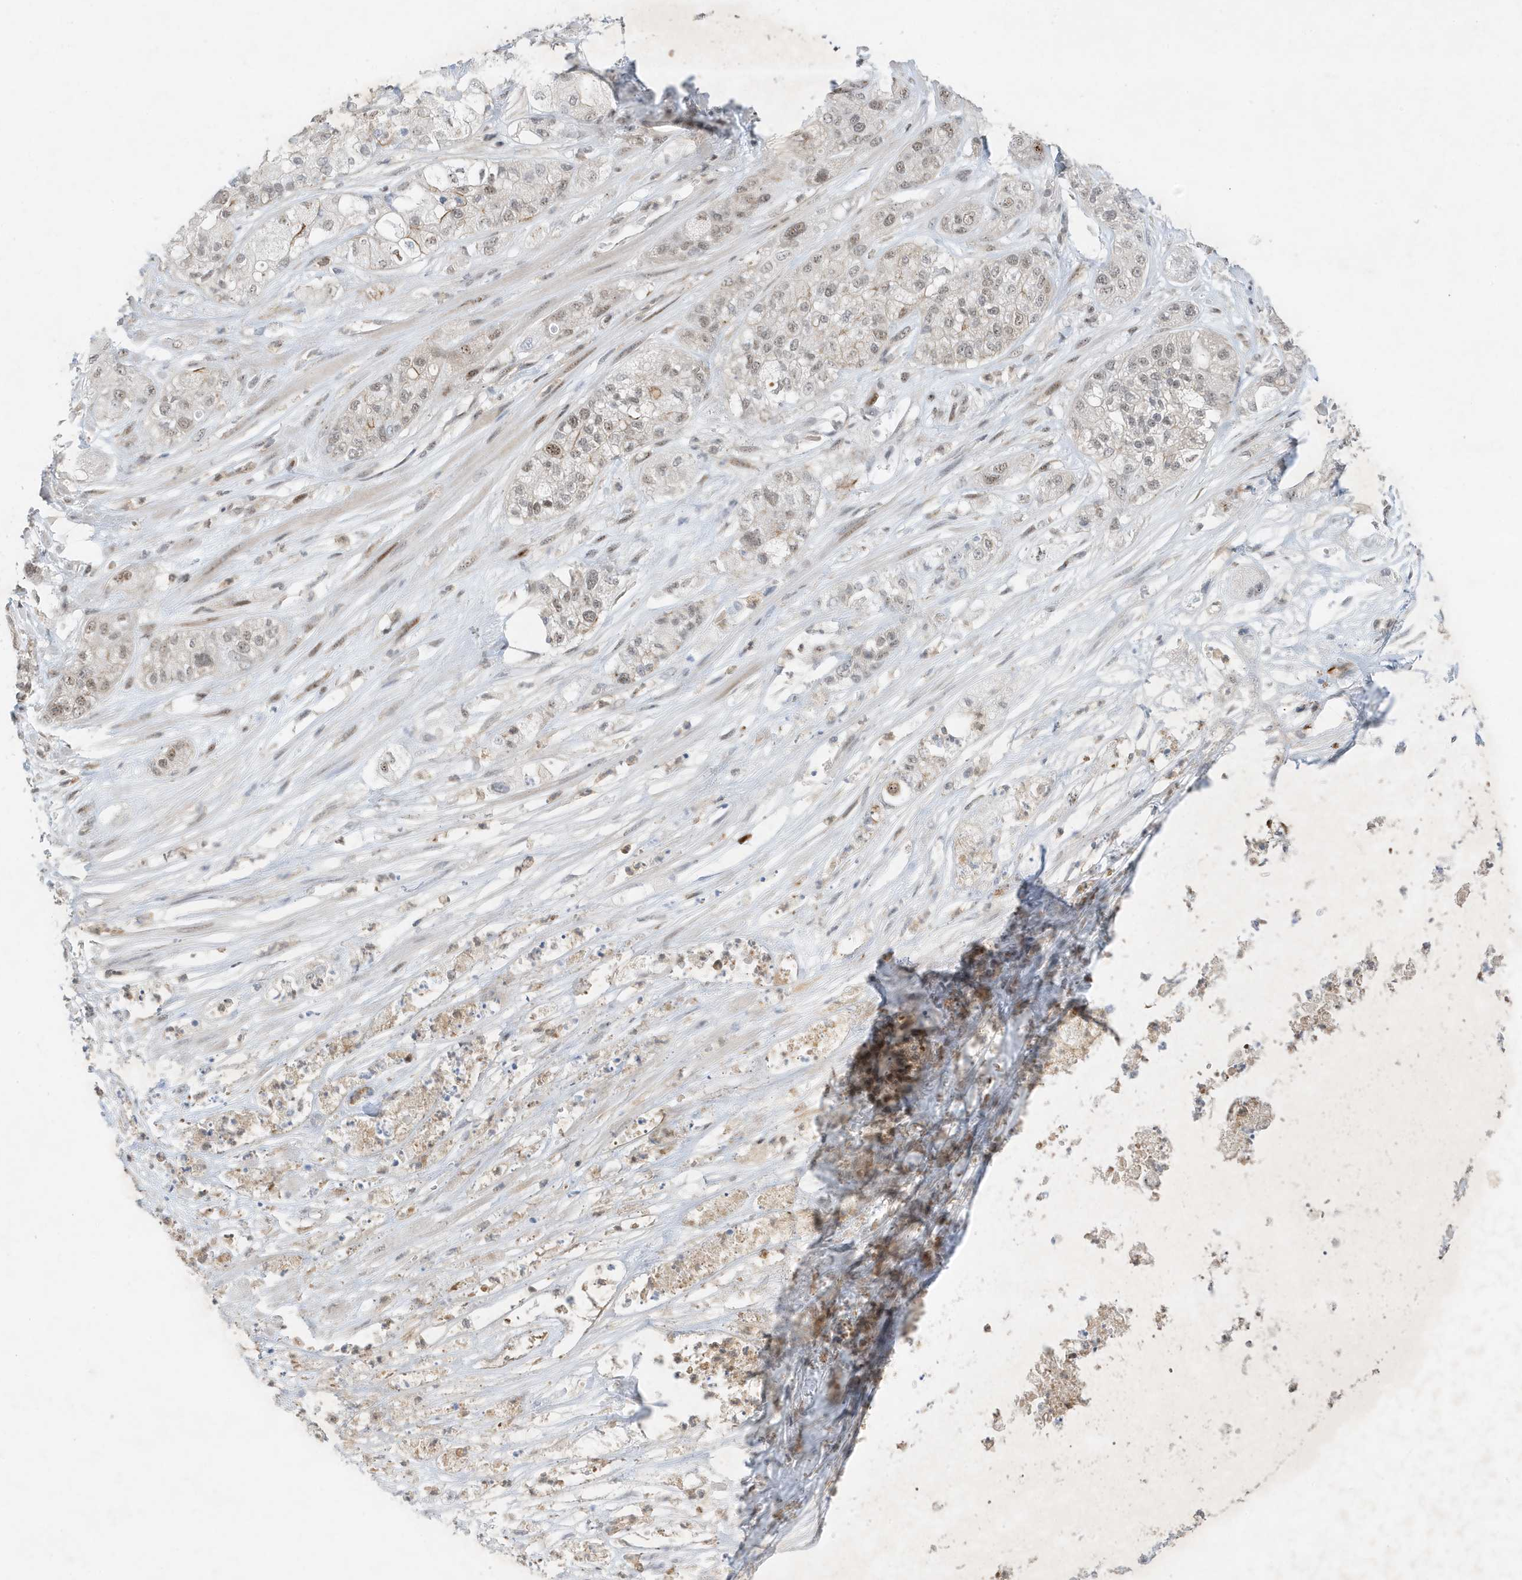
{"staining": {"intensity": "weak", "quantity": "<25%", "location": "nuclear"}, "tissue": "pancreatic cancer", "cell_type": "Tumor cells", "image_type": "cancer", "snomed": [{"axis": "morphology", "description": "Adenocarcinoma, NOS"}, {"axis": "topography", "description": "Pancreas"}], "caption": "Immunohistochemical staining of human pancreatic adenocarcinoma shows no significant staining in tumor cells.", "gene": "MAST3", "patient": {"sex": "female", "age": 78}}